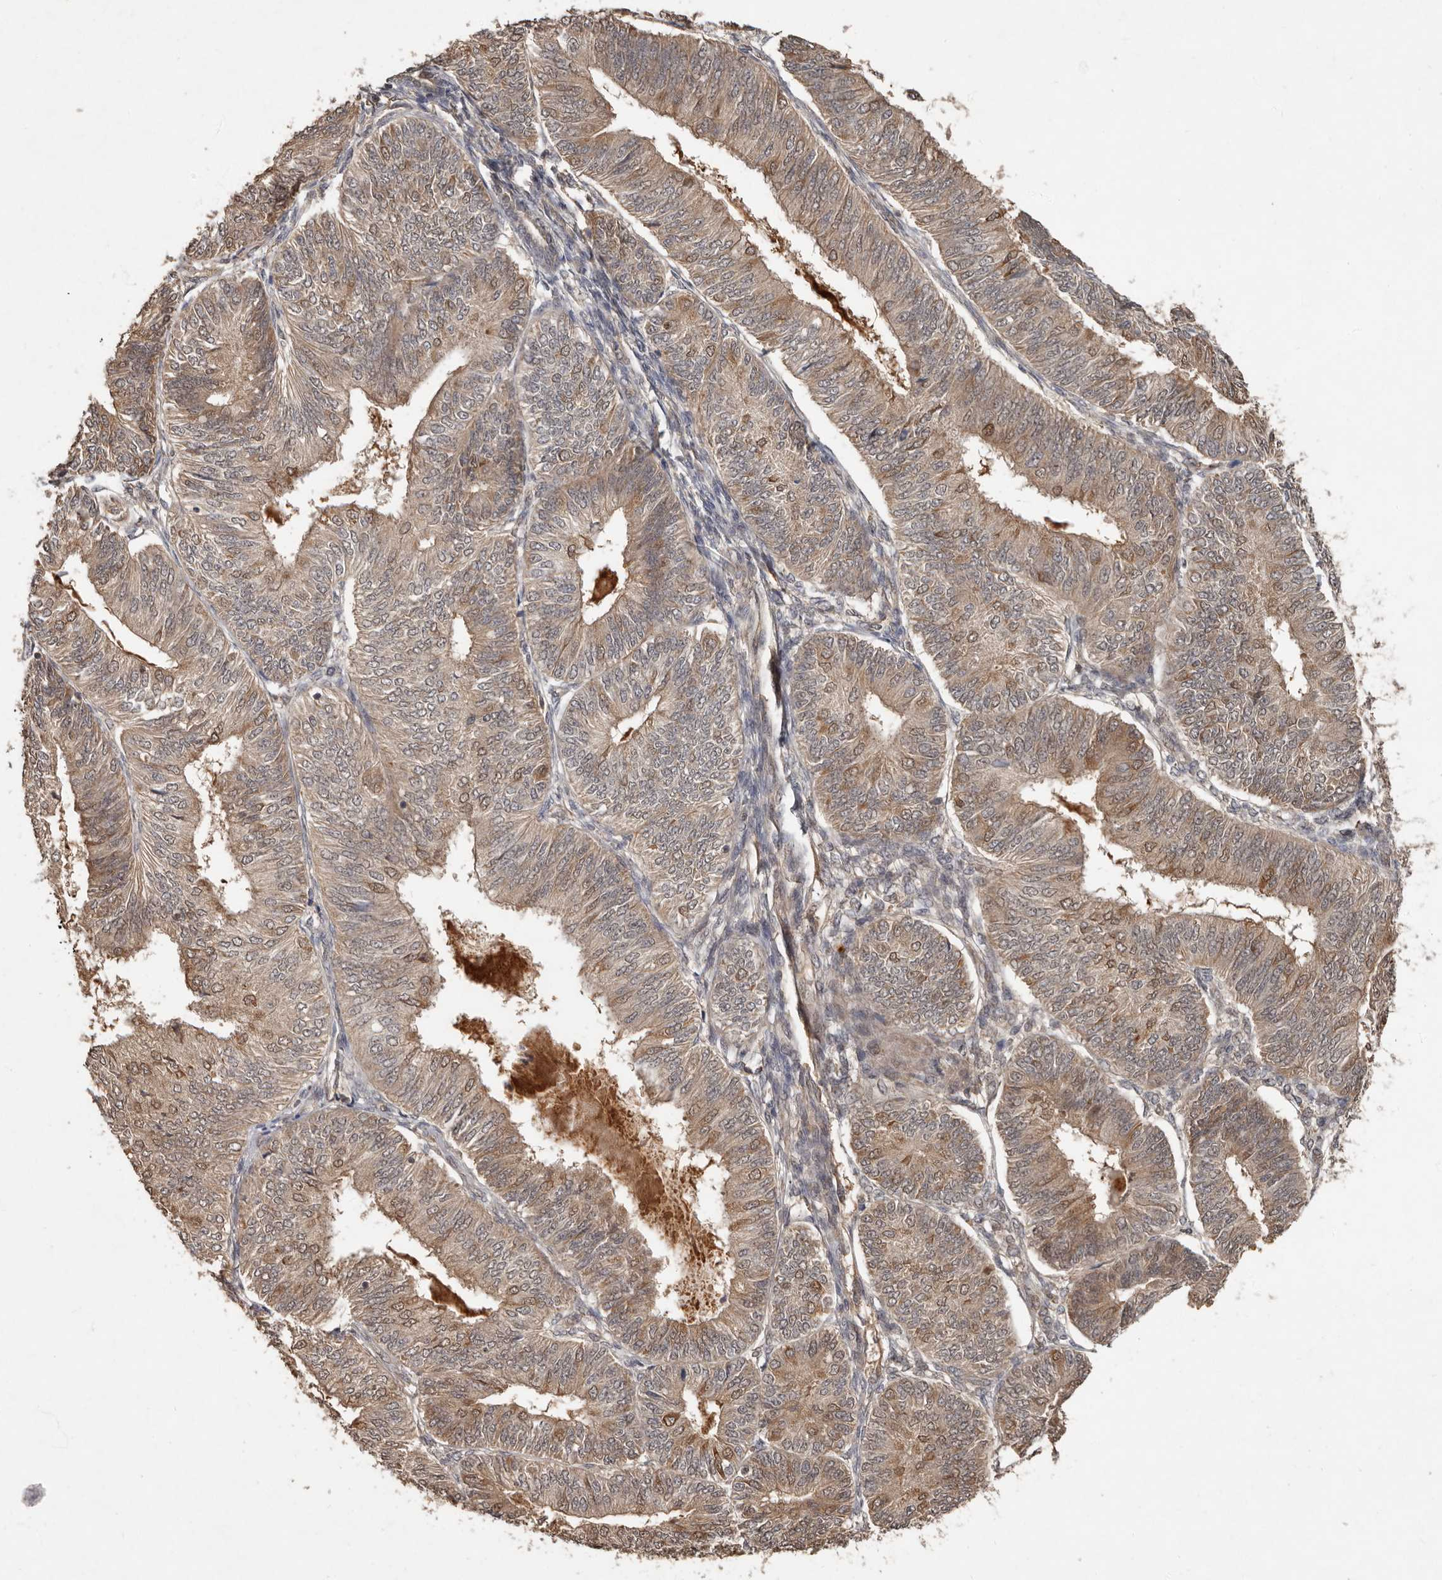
{"staining": {"intensity": "moderate", "quantity": ">75%", "location": "cytoplasmic/membranous,nuclear"}, "tissue": "endometrial cancer", "cell_type": "Tumor cells", "image_type": "cancer", "snomed": [{"axis": "morphology", "description": "Adenocarcinoma, NOS"}, {"axis": "topography", "description": "Endometrium"}], "caption": "An immunohistochemistry image of neoplastic tissue is shown. Protein staining in brown labels moderate cytoplasmic/membranous and nuclear positivity in endometrial cancer within tumor cells.", "gene": "KIF26B", "patient": {"sex": "female", "age": 58}}